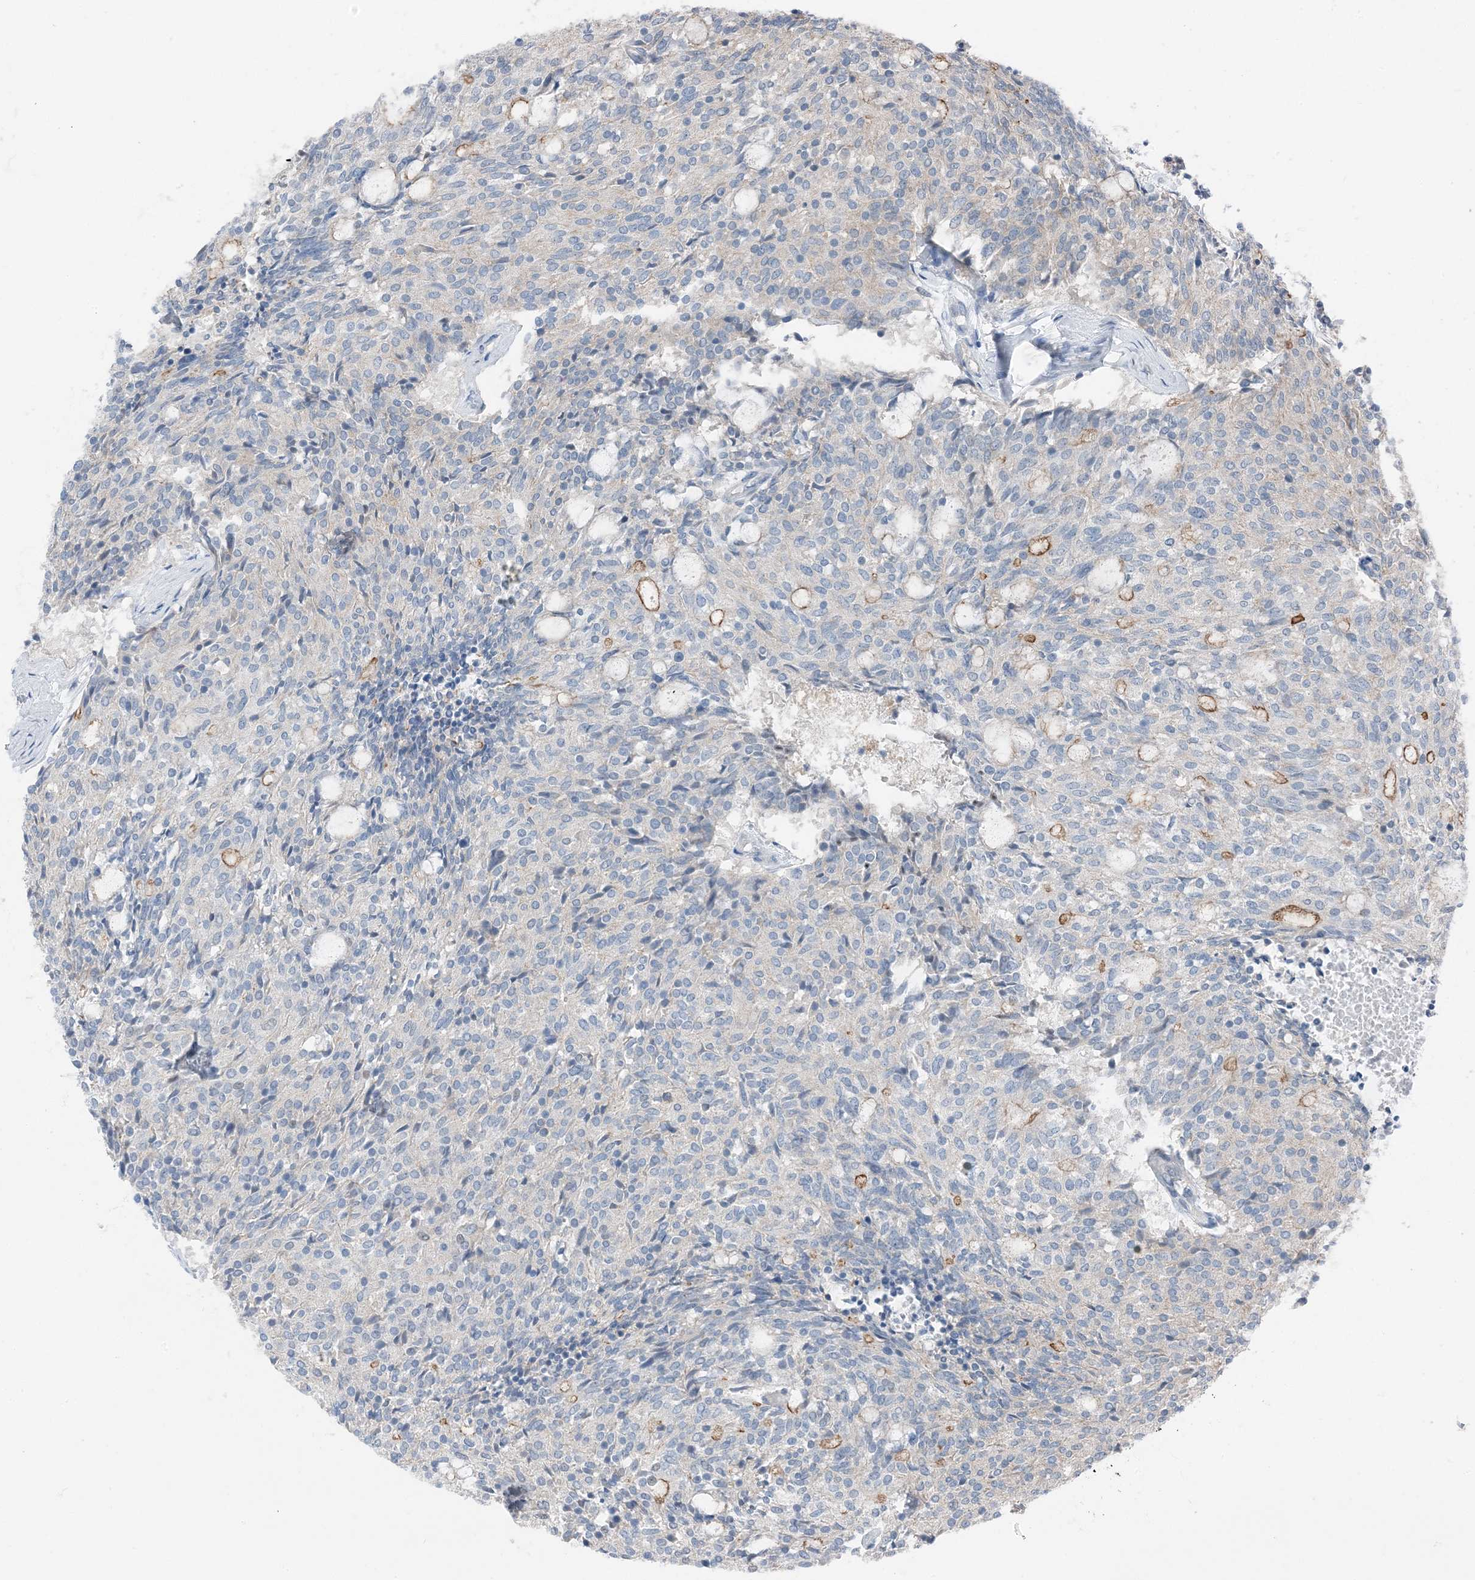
{"staining": {"intensity": "moderate", "quantity": "<25%", "location": "cytoplasmic/membranous"}, "tissue": "carcinoid", "cell_type": "Tumor cells", "image_type": "cancer", "snomed": [{"axis": "morphology", "description": "Carcinoid, malignant, NOS"}, {"axis": "topography", "description": "Pancreas"}], "caption": "Protein staining reveals moderate cytoplasmic/membranous expression in approximately <25% of tumor cells in carcinoid (malignant).", "gene": "NCOA7", "patient": {"sex": "female", "age": 54}}